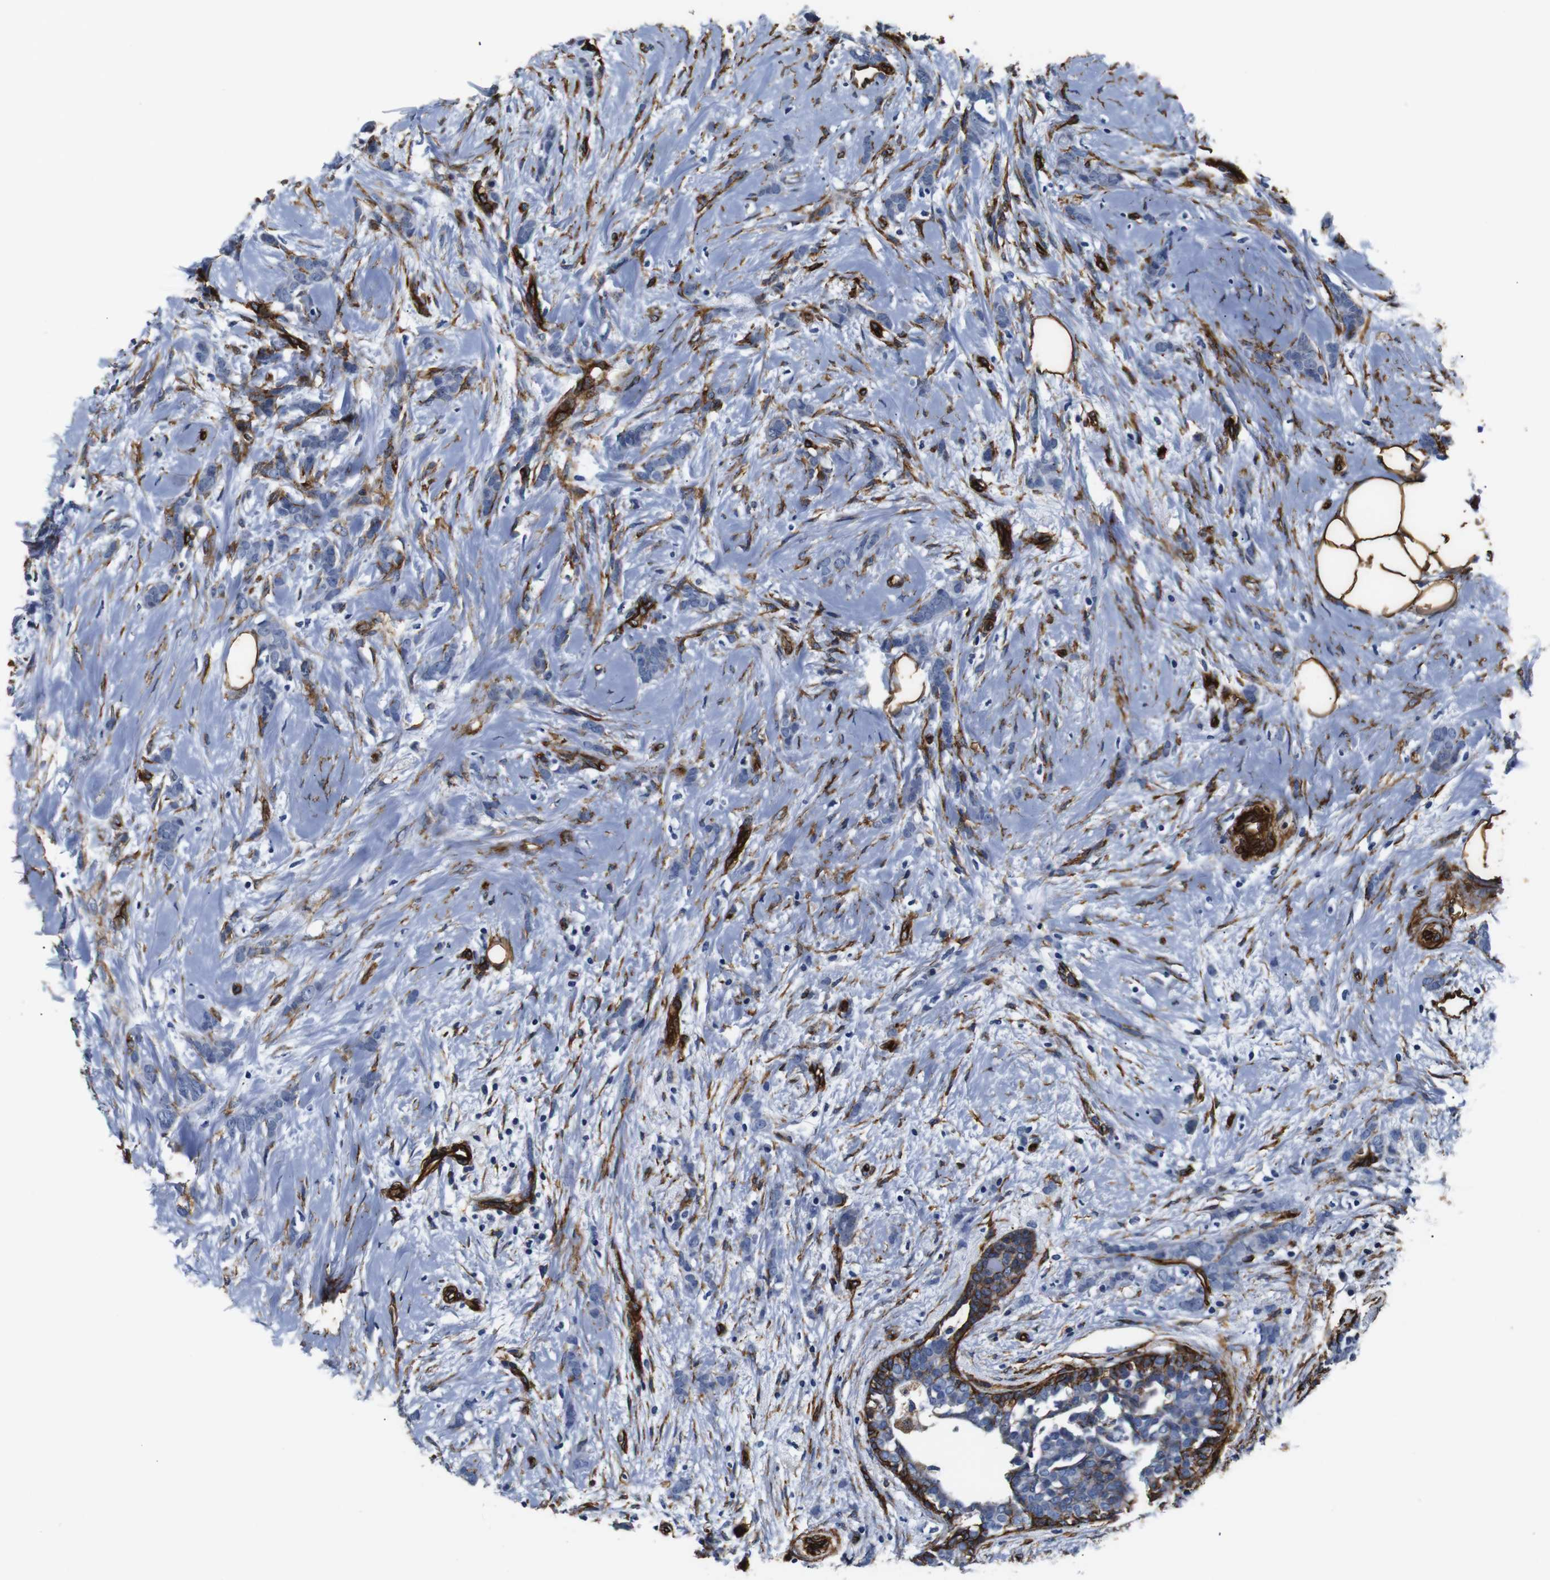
{"staining": {"intensity": "strong", "quantity": "<25%", "location": "cytoplasmic/membranous"}, "tissue": "breast cancer", "cell_type": "Tumor cells", "image_type": "cancer", "snomed": [{"axis": "morphology", "description": "Lobular carcinoma, in situ"}, {"axis": "morphology", "description": "Lobular carcinoma"}, {"axis": "topography", "description": "Breast"}], "caption": "Immunohistochemistry (IHC) image of neoplastic tissue: breast cancer (lobular carcinoma in situ) stained using immunohistochemistry (IHC) displays medium levels of strong protein expression localized specifically in the cytoplasmic/membranous of tumor cells, appearing as a cytoplasmic/membranous brown color.", "gene": "CAV2", "patient": {"sex": "female", "age": 41}}